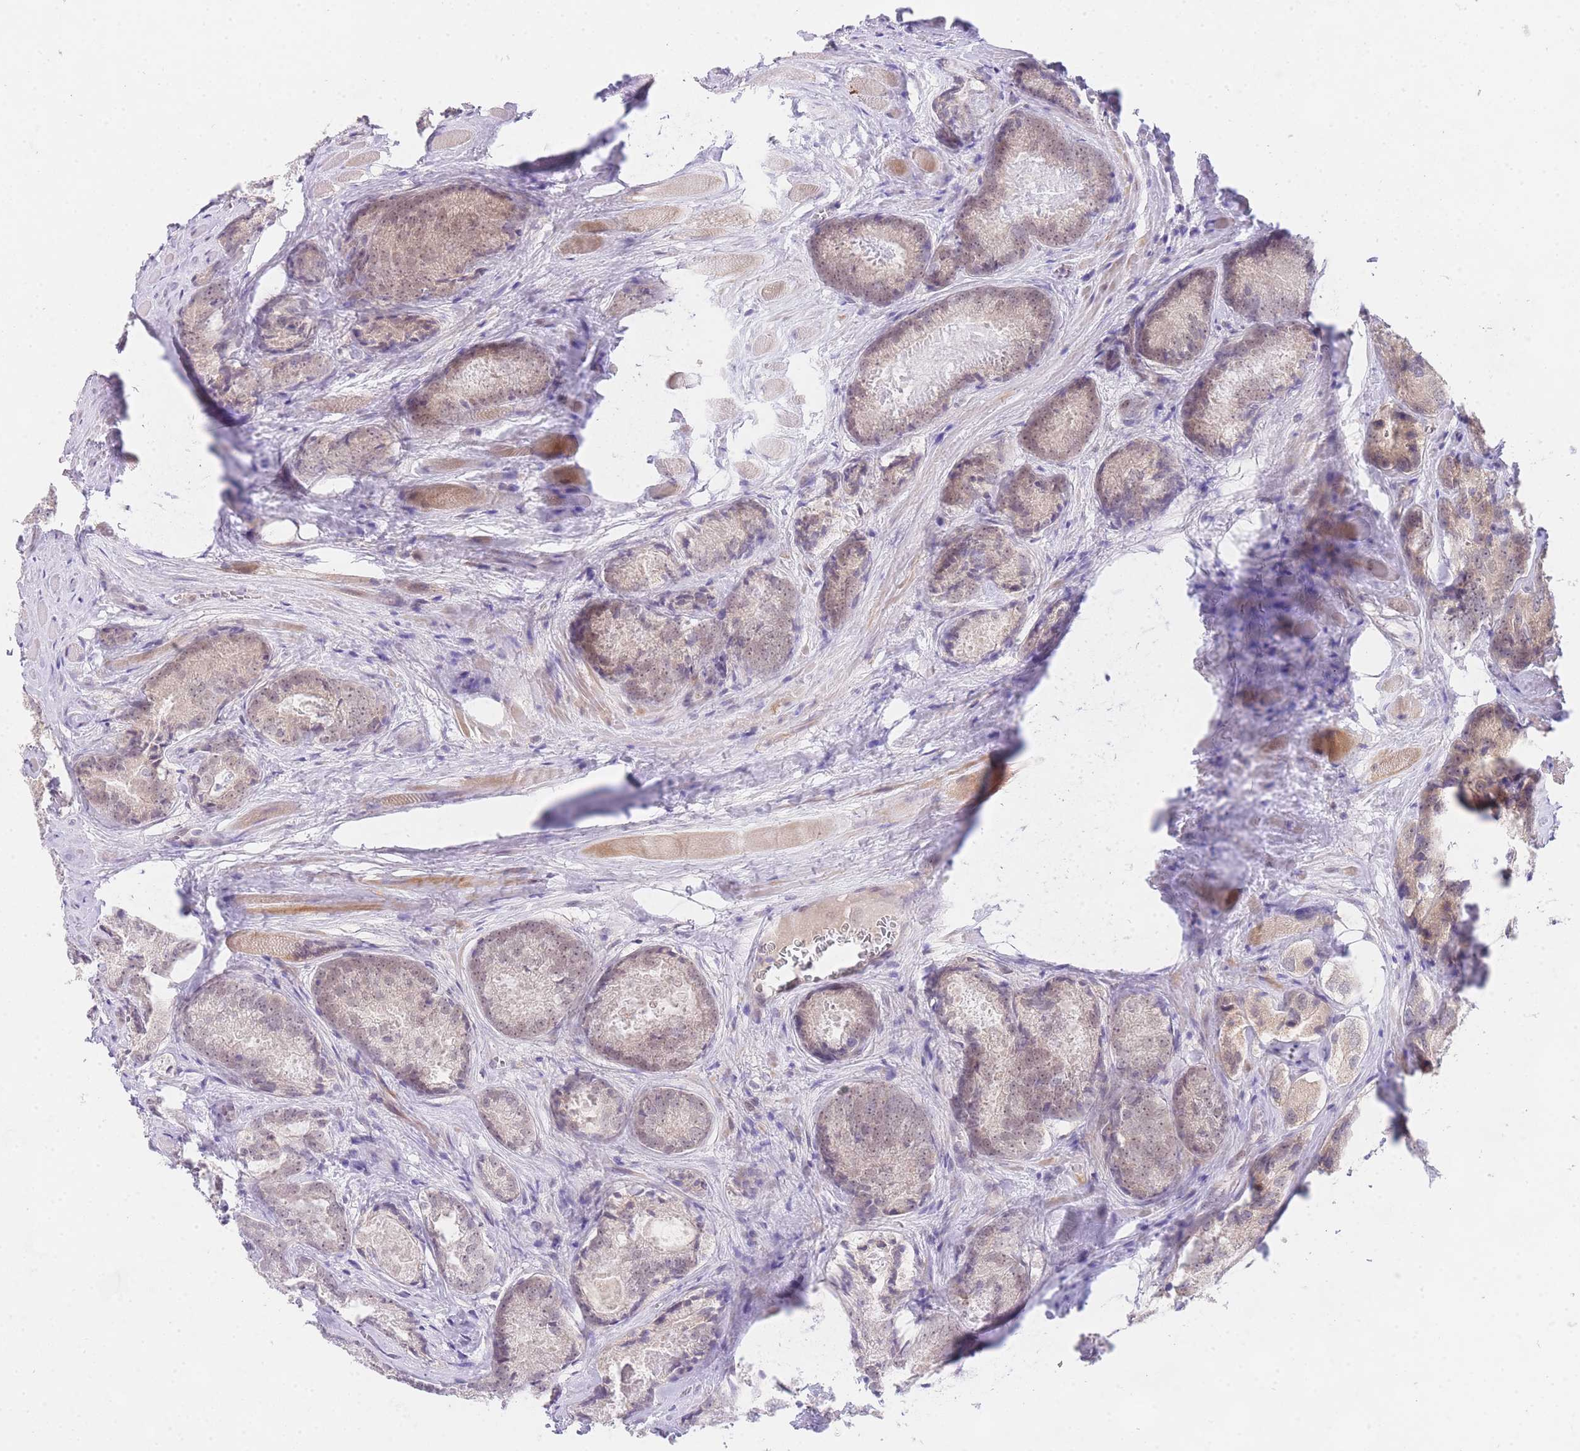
{"staining": {"intensity": "weak", "quantity": "25%-75%", "location": "cytoplasmic/membranous,nuclear"}, "tissue": "prostate cancer", "cell_type": "Tumor cells", "image_type": "cancer", "snomed": [{"axis": "morphology", "description": "Adenocarcinoma, Low grade"}, {"axis": "topography", "description": "Prostate"}], "caption": "Weak cytoplasmic/membranous and nuclear expression is present in about 25%-75% of tumor cells in prostate cancer. (DAB (3,3'-diaminobenzidine) IHC, brown staining for protein, blue staining for nuclei).", "gene": "SLC25A33", "patient": {"sex": "male", "age": 68}}